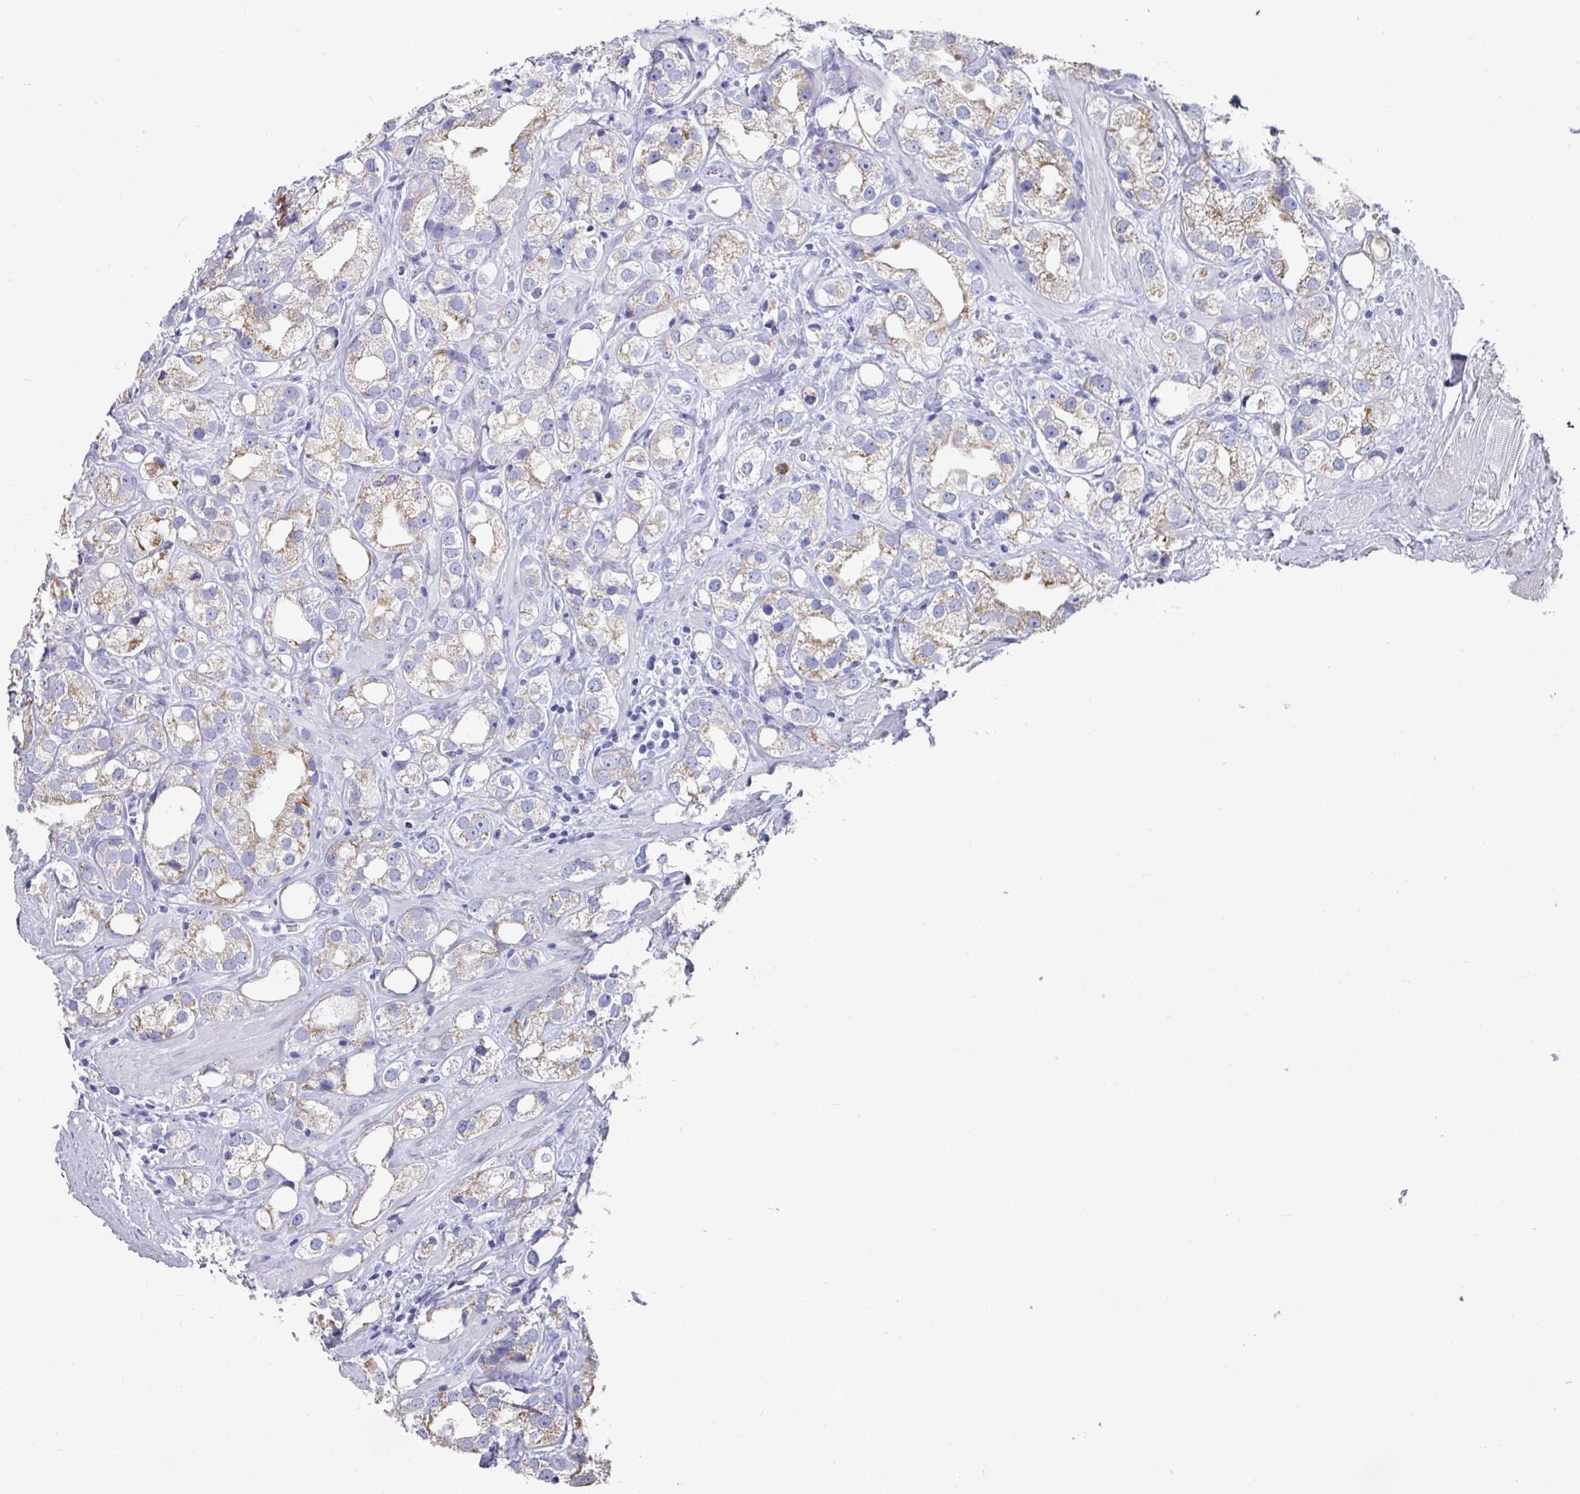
{"staining": {"intensity": "moderate", "quantity": "<25%", "location": "cytoplasmic/membranous"}, "tissue": "prostate cancer", "cell_type": "Tumor cells", "image_type": "cancer", "snomed": [{"axis": "morphology", "description": "Adenocarcinoma, NOS"}, {"axis": "topography", "description": "Prostate"}], "caption": "Protein expression analysis of prostate cancer demonstrates moderate cytoplasmic/membranous staining in approximately <25% of tumor cells.", "gene": "SETBP1", "patient": {"sex": "male", "age": 79}}